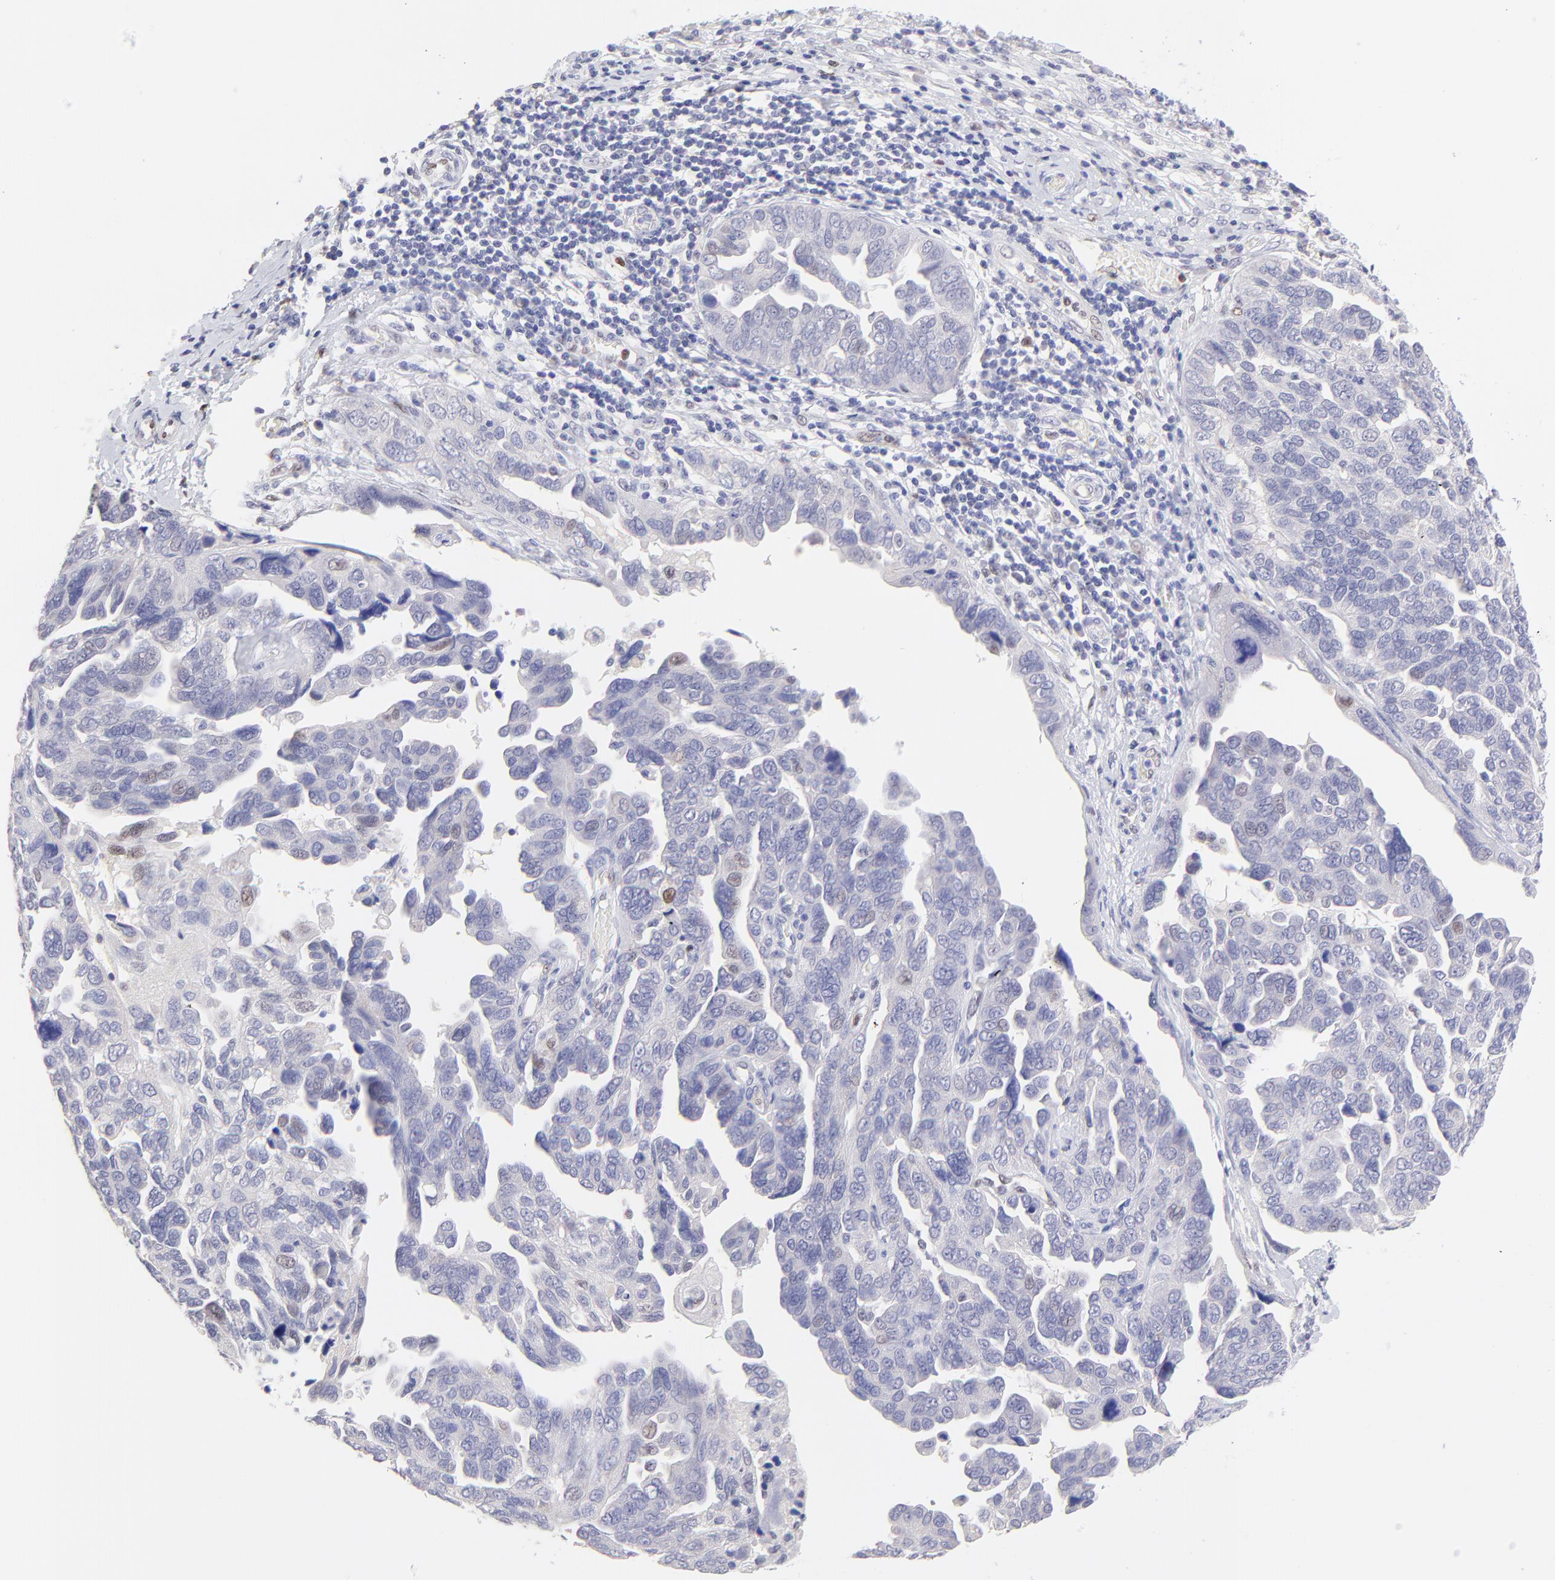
{"staining": {"intensity": "negative", "quantity": "none", "location": "none"}, "tissue": "ovarian cancer", "cell_type": "Tumor cells", "image_type": "cancer", "snomed": [{"axis": "morphology", "description": "Cystadenocarcinoma, serous, NOS"}, {"axis": "topography", "description": "Ovary"}], "caption": "Tumor cells show no significant protein staining in ovarian serous cystadenocarcinoma.", "gene": "KLF4", "patient": {"sex": "female", "age": 64}}